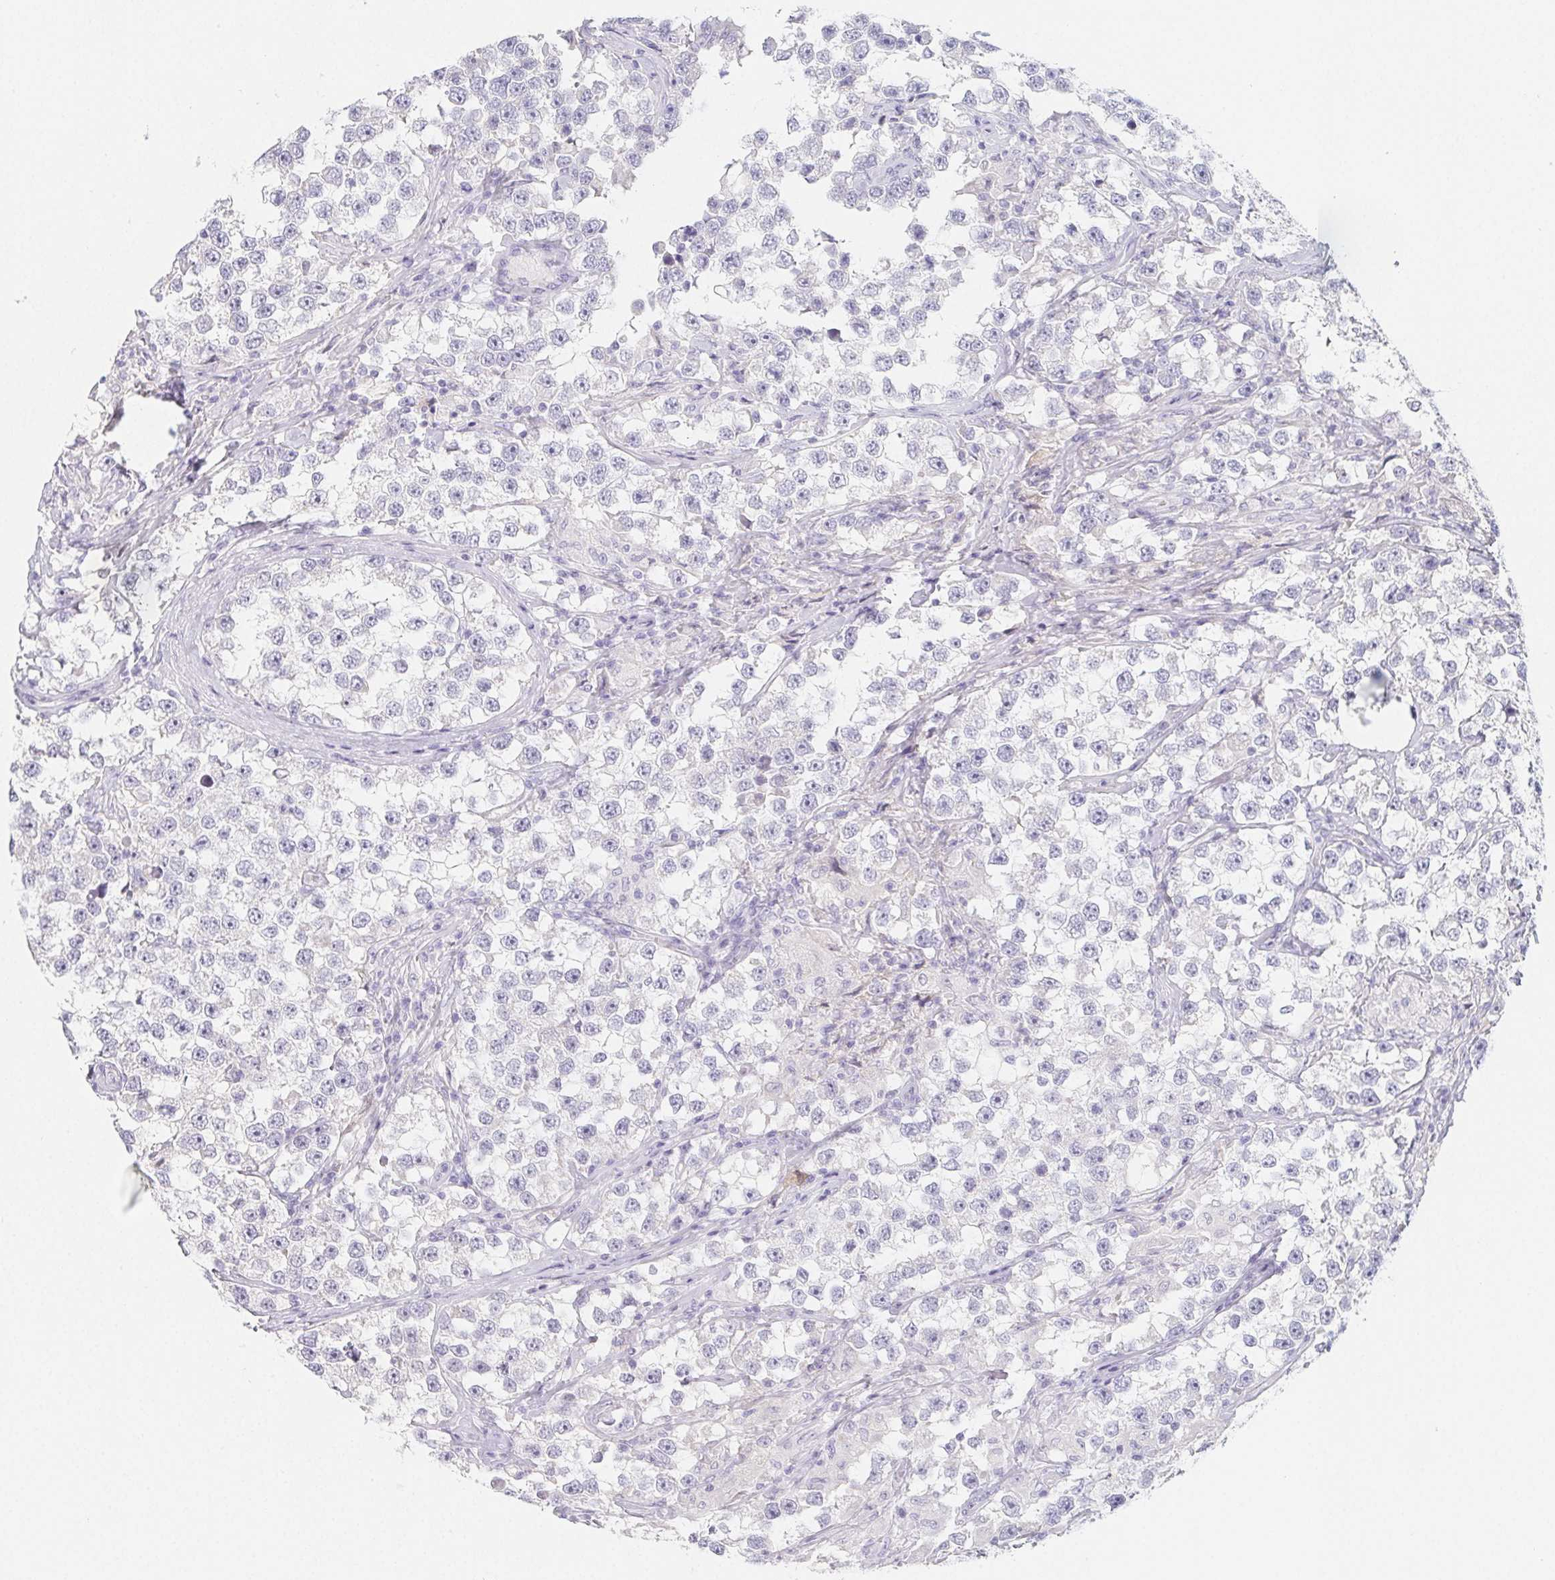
{"staining": {"intensity": "negative", "quantity": "none", "location": "none"}, "tissue": "testis cancer", "cell_type": "Tumor cells", "image_type": "cancer", "snomed": [{"axis": "morphology", "description": "Seminoma, NOS"}, {"axis": "topography", "description": "Testis"}], "caption": "Immunohistochemical staining of testis cancer (seminoma) reveals no significant expression in tumor cells.", "gene": "GLIPR1L1", "patient": {"sex": "male", "age": 46}}